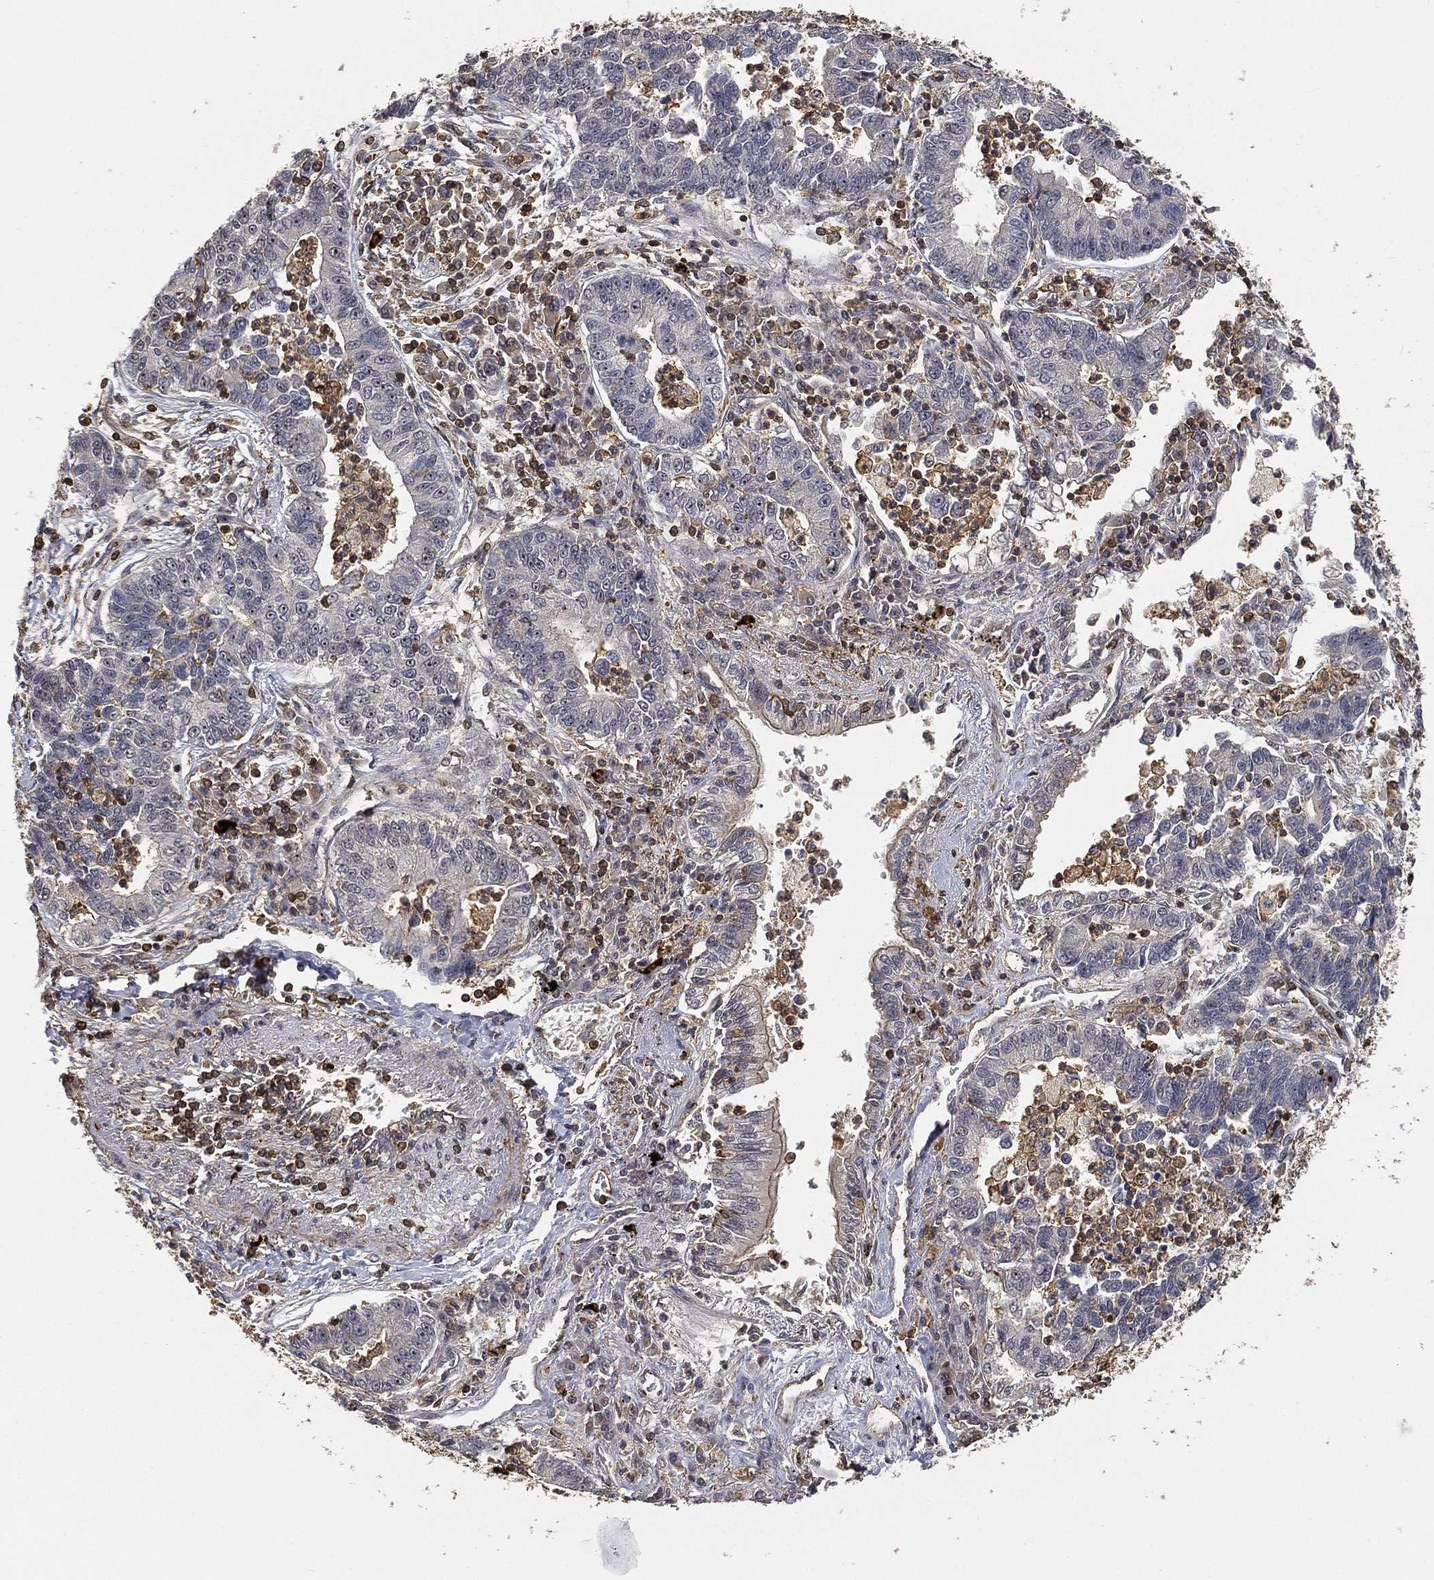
{"staining": {"intensity": "negative", "quantity": "none", "location": "none"}, "tissue": "lung cancer", "cell_type": "Tumor cells", "image_type": "cancer", "snomed": [{"axis": "morphology", "description": "Adenocarcinoma, NOS"}, {"axis": "topography", "description": "Lung"}], "caption": "Immunohistochemistry (IHC) image of human lung cancer (adenocarcinoma) stained for a protein (brown), which reveals no staining in tumor cells. (Brightfield microscopy of DAB immunohistochemistry at high magnification).", "gene": "CRYL1", "patient": {"sex": "female", "age": 57}}